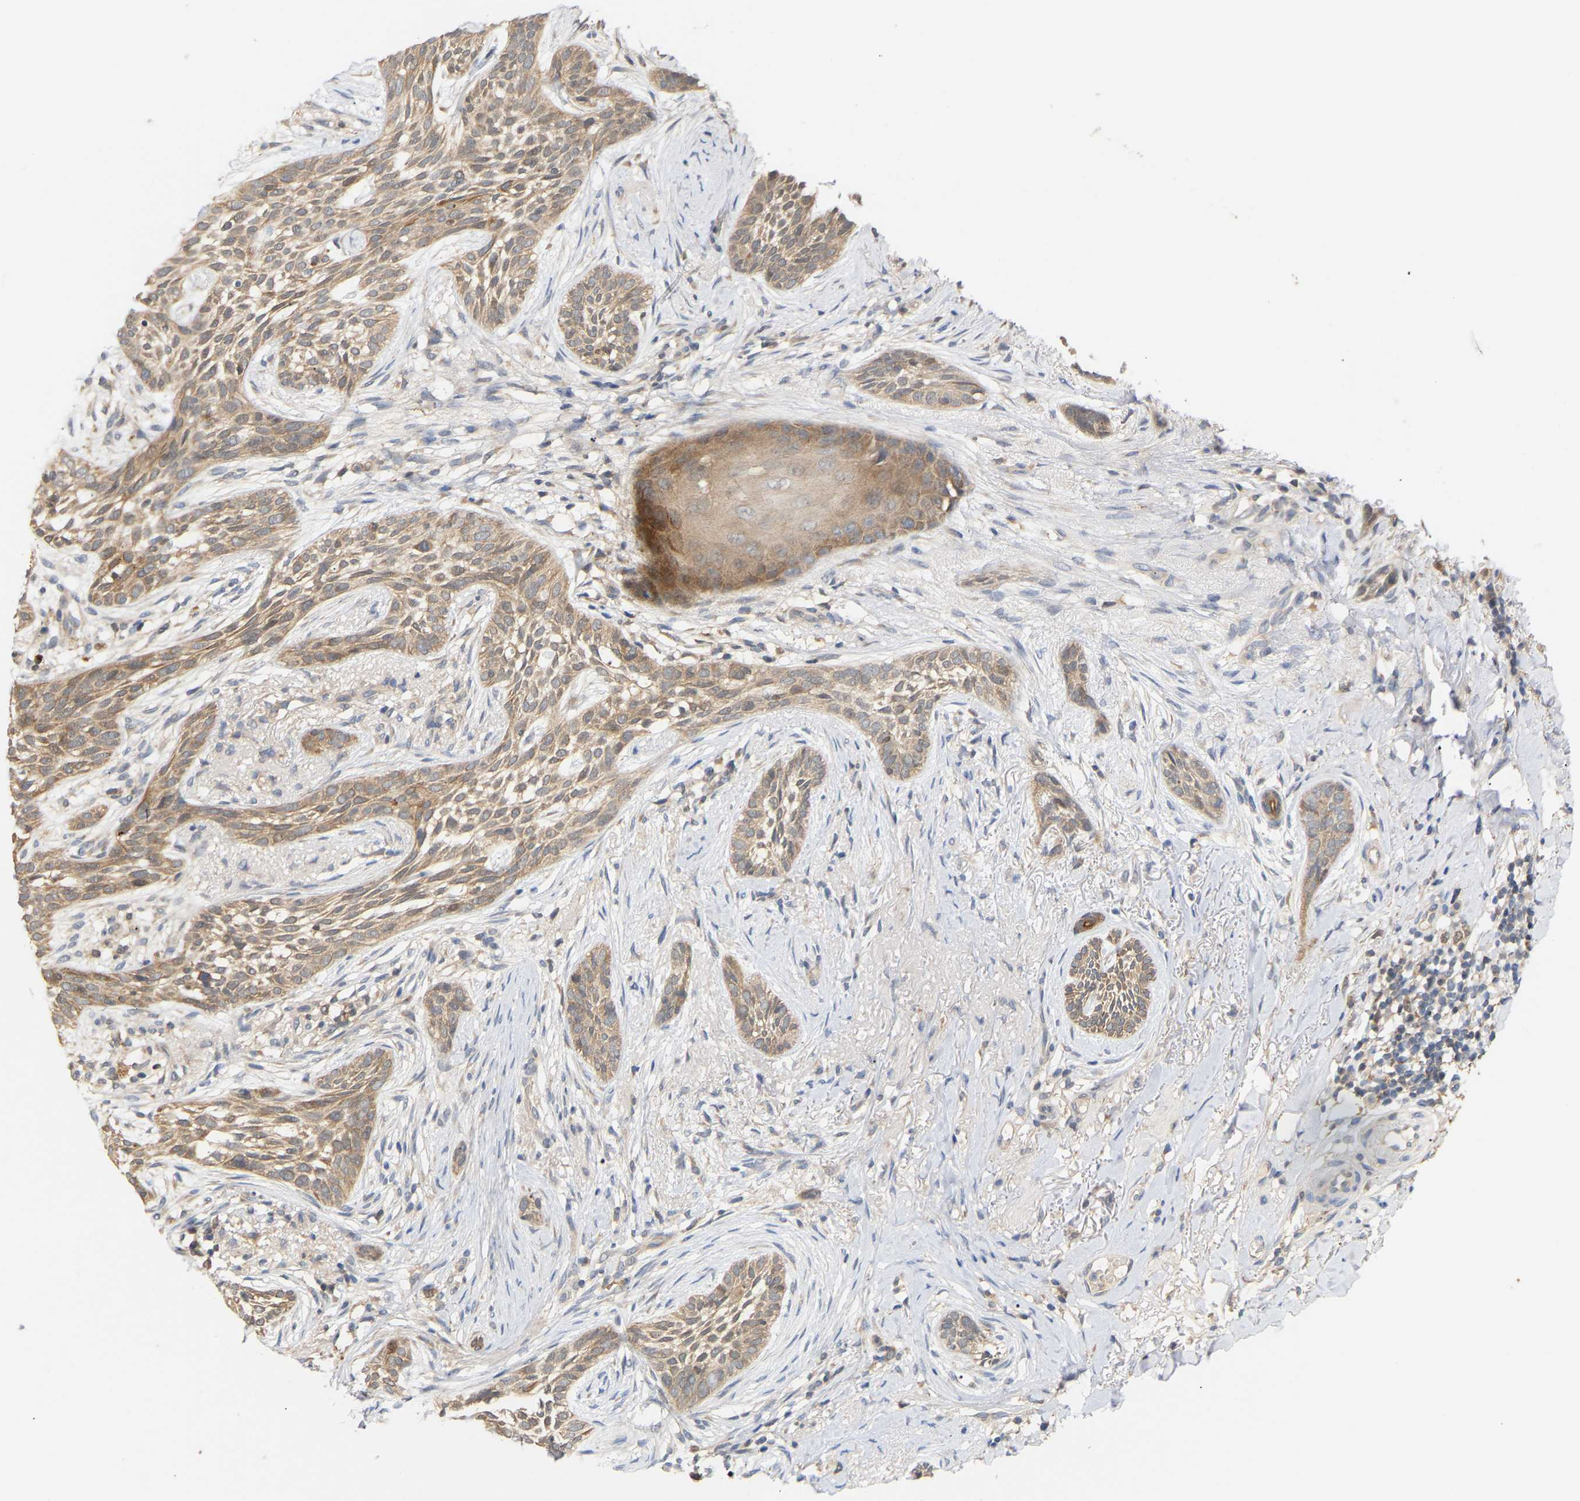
{"staining": {"intensity": "weak", "quantity": ">75%", "location": "cytoplasmic/membranous"}, "tissue": "skin cancer", "cell_type": "Tumor cells", "image_type": "cancer", "snomed": [{"axis": "morphology", "description": "Basal cell carcinoma"}, {"axis": "topography", "description": "Skin"}], "caption": "A low amount of weak cytoplasmic/membranous expression is present in about >75% of tumor cells in basal cell carcinoma (skin) tissue.", "gene": "TPMT", "patient": {"sex": "female", "age": 88}}